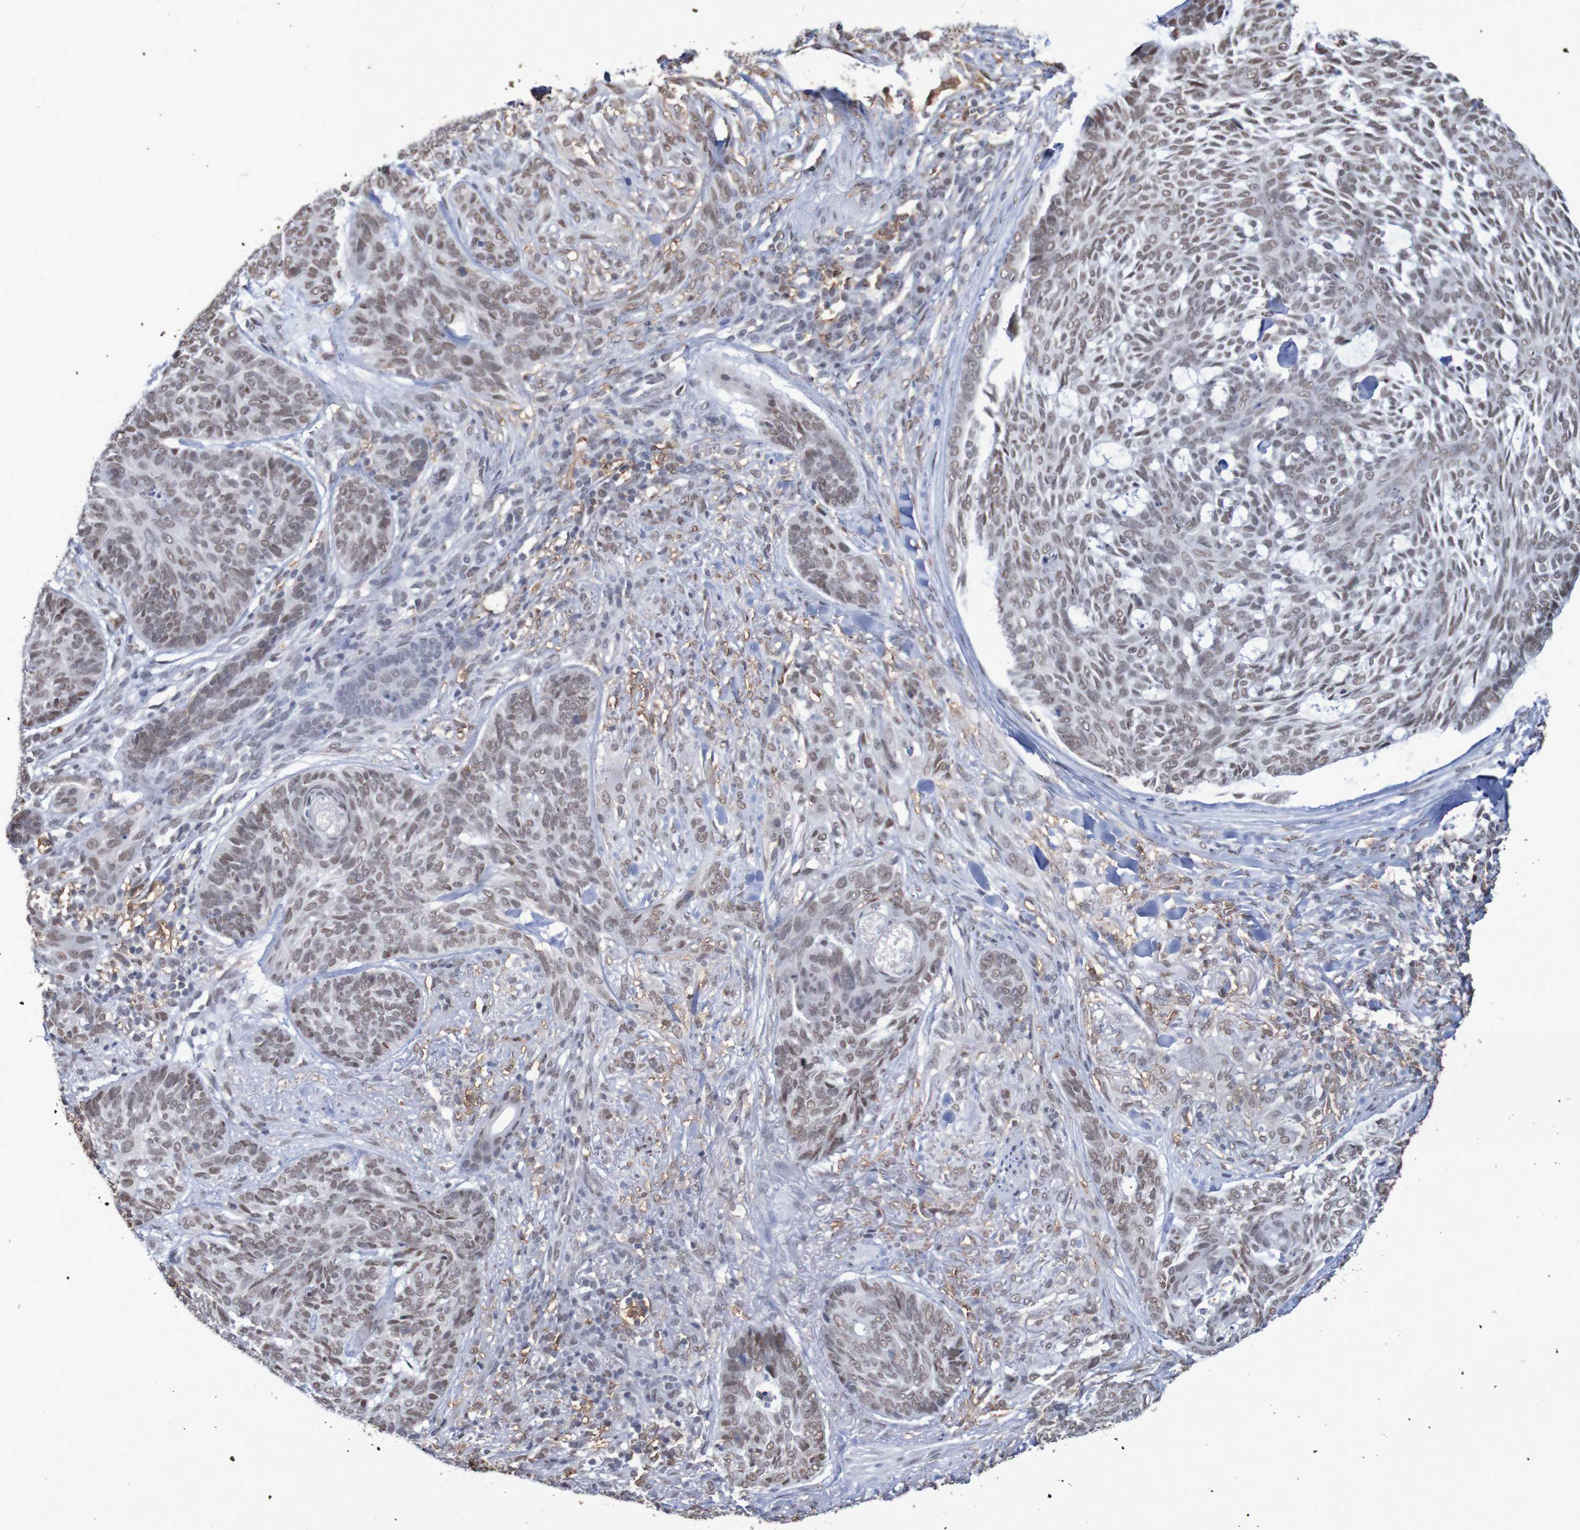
{"staining": {"intensity": "weak", "quantity": ">75%", "location": "nuclear"}, "tissue": "skin cancer", "cell_type": "Tumor cells", "image_type": "cancer", "snomed": [{"axis": "morphology", "description": "Basal cell carcinoma"}, {"axis": "topography", "description": "Skin"}], "caption": "A low amount of weak nuclear staining is identified in approximately >75% of tumor cells in basal cell carcinoma (skin) tissue.", "gene": "MRTFB", "patient": {"sex": "male", "age": 43}}